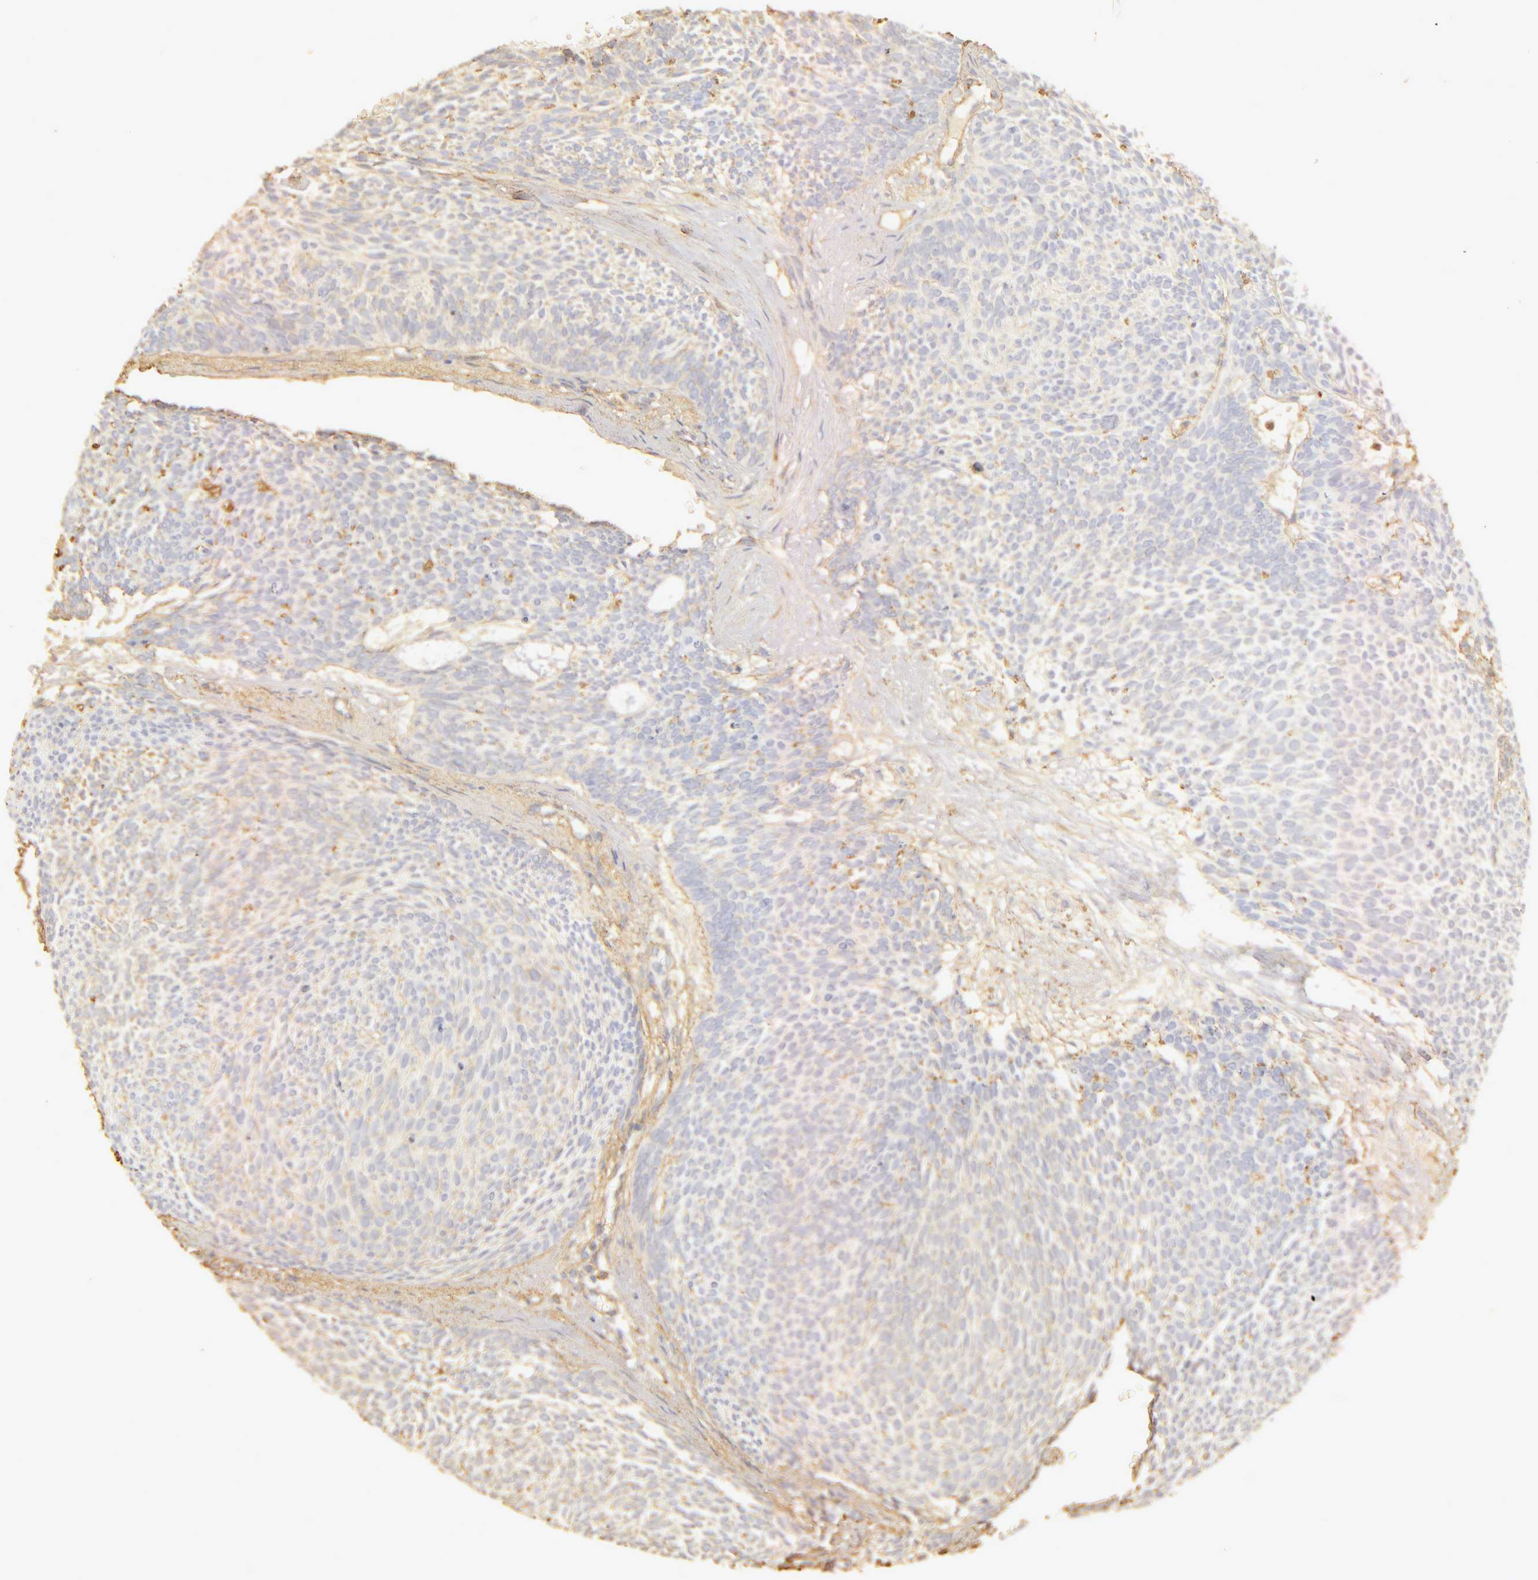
{"staining": {"intensity": "negative", "quantity": "none", "location": "none"}, "tissue": "skin cancer", "cell_type": "Tumor cells", "image_type": "cancer", "snomed": [{"axis": "morphology", "description": "Basal cell carcinoma"}, {"axis": "topography", "description": "Skin"}], "caption": "DAB (3,3'-diaminobenzidine) immunohistochemical staining of skin cancer reveals no significant staining in tumor cells. Brightfield microscopy of IHC stained with DAB (3,3'-diaminobenzidine) (brown) and hematoxylin (blue), captured at high magnification.", "gene": "COL4A1", "patient": {"sex": "male", "age": 84}}